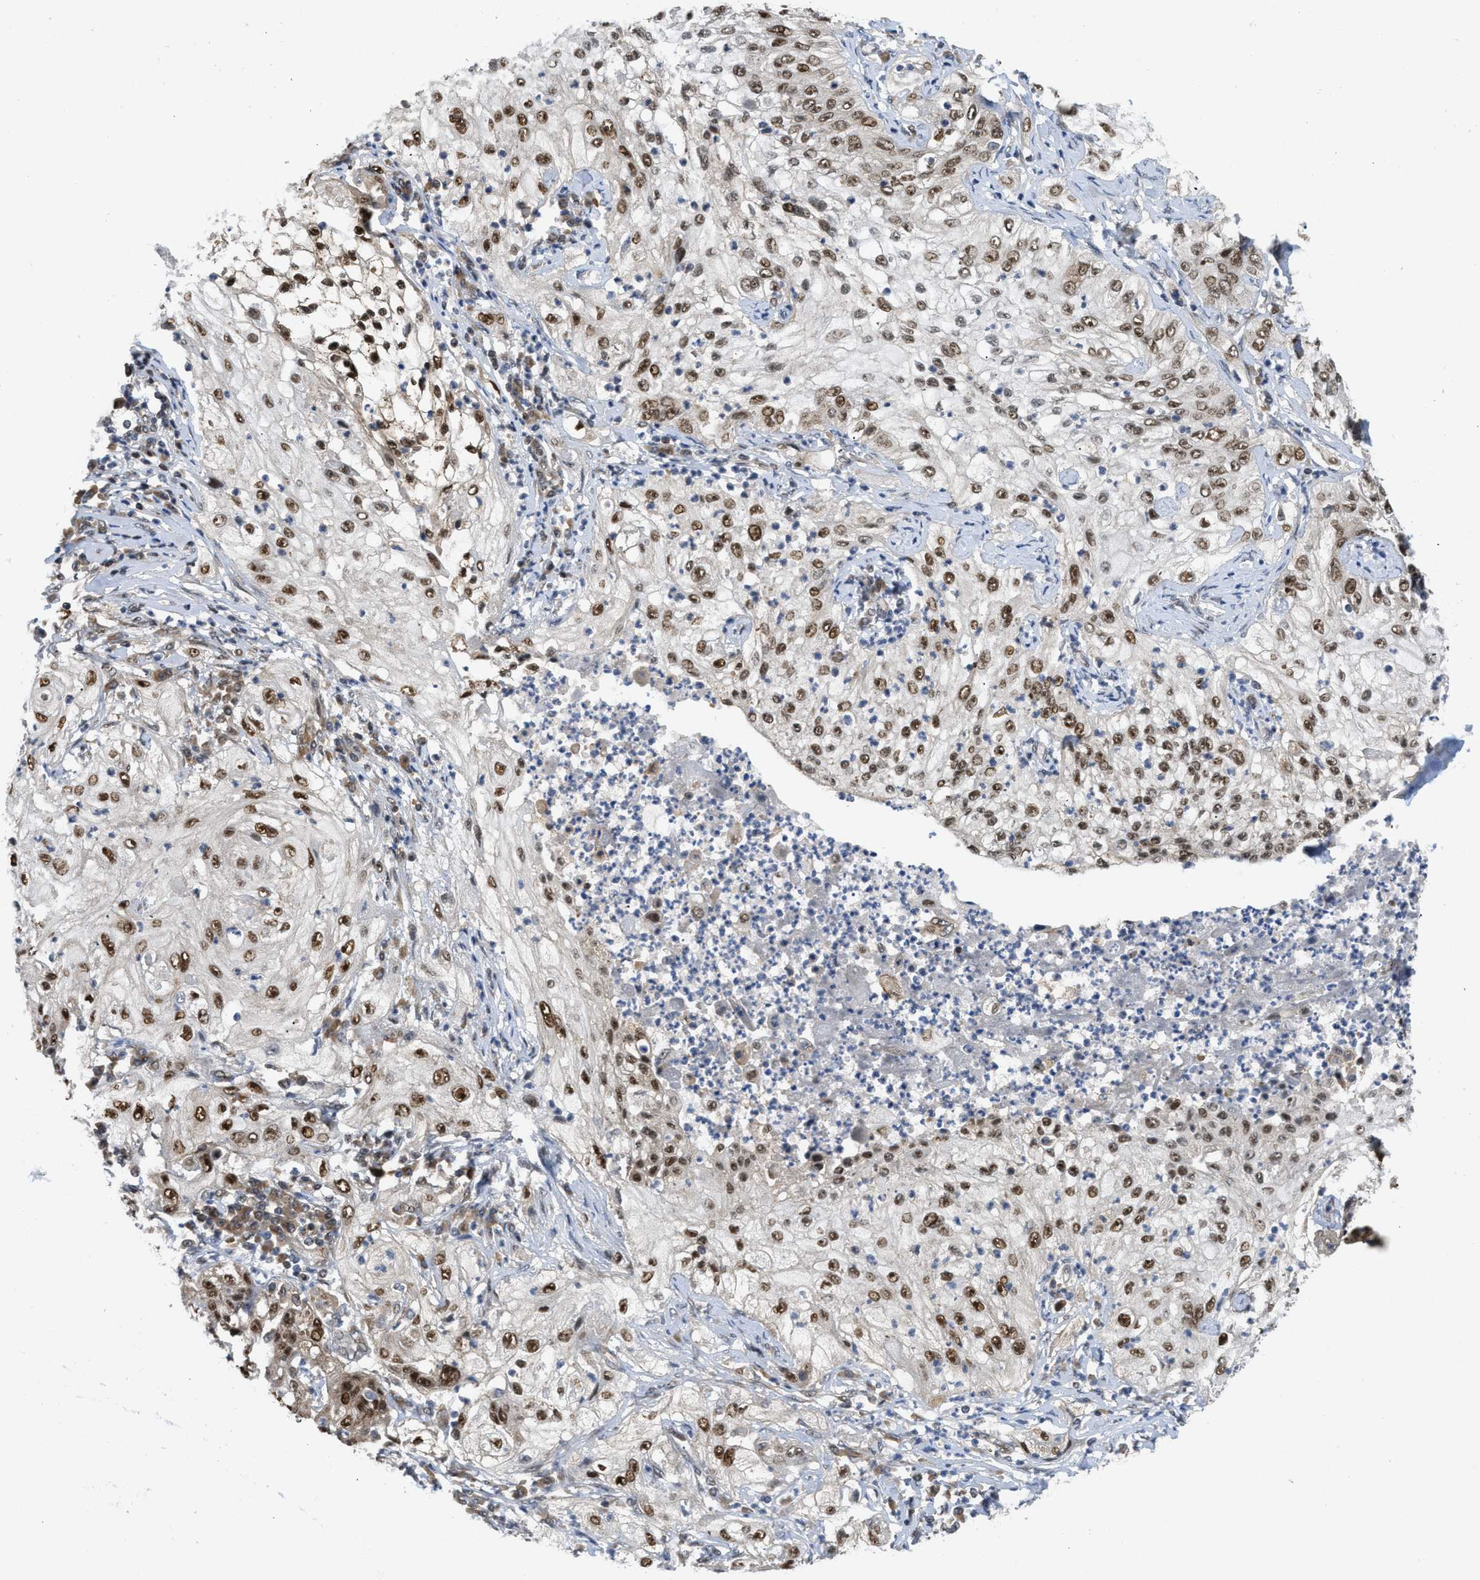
{"staining": {"intensity": "strong", "quantity": ">75%", "location": "nuclear"}, "tissue": "lung cancer", "cell_type": "Tumor cells", "image_type": "cancer", "snomed": [{"axis": "morphology", "description": "Inflammation, NOS"}, {"axis": "morphology", "description": "Squamous cell carcinoma, NOS"}, {"axis": "topography", "description": "Lymph node"}, {"axis": "topography", "description": "Soft tissue"}, {"axis": "topography", "description": "Lung"}], "caption": "Immunohistochemical staining of human lung cancer (squamous cell carcinoma) displays high levels of strong nuclear protein staining in approximately >75% of tumor cells.", "gene": "TACC1", "patient": {"sex": "male", "age": 66}}